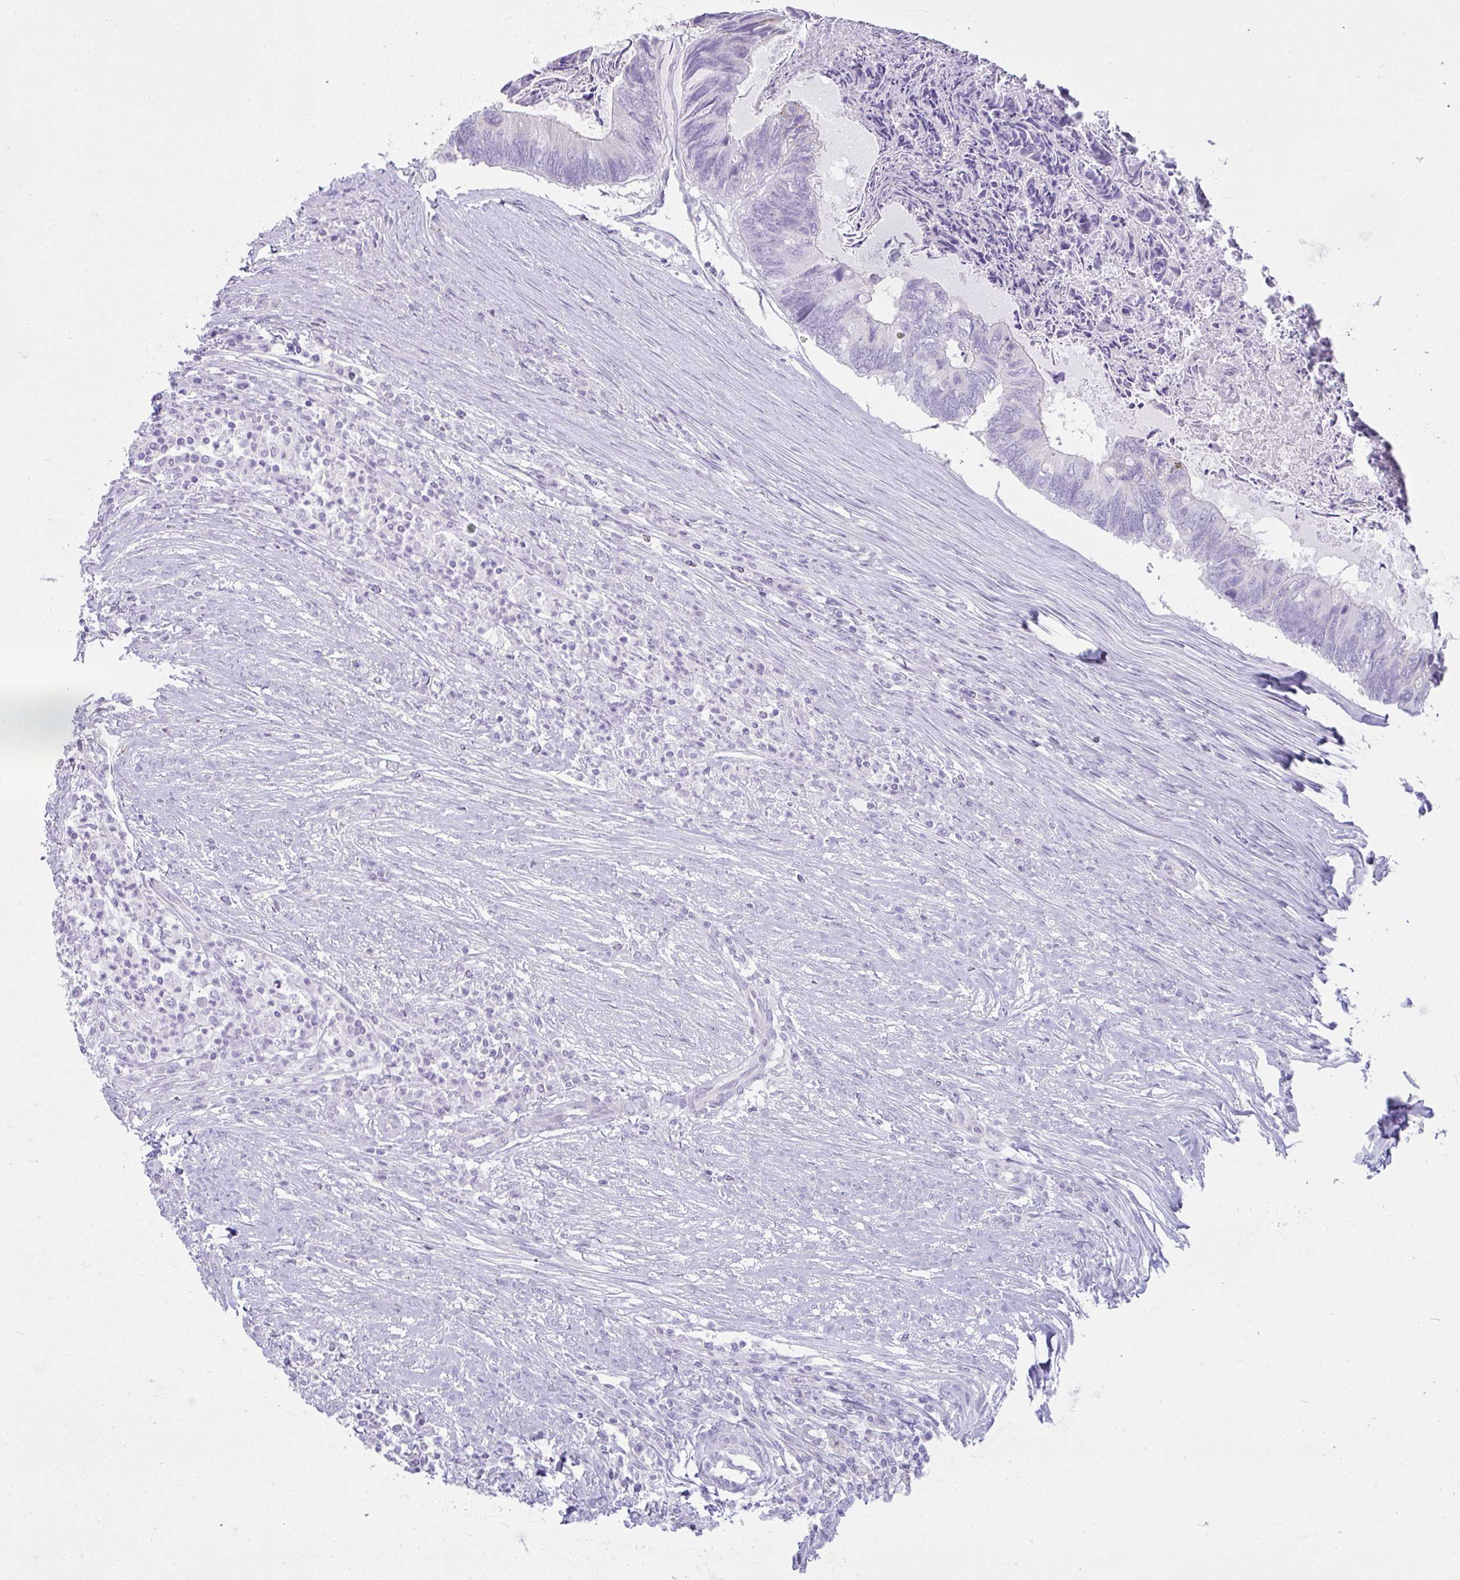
{"staining": {"intensity": "moderate", "quantity": "<25%", "location": "cytoplasmic/membranous"}, "tissue": "colorectal cancer", "cell_type": "Tumor cells", "image_type": "cancer", "snomed": [{"axis": "morphology", "description": "Adenocarcinoma, NOS"}, {"axis": "topography", "description": "Colon"}], "caption": "The image demonstrates immunohistochemical staining of colorectal cancer. There is moderate cytoplasmic/membranous positivity is seen in approximately <25% of tumor cells. The protein is stained brown, and the nuclei are stained in blue (DAB IHC with brightfield microscopy, high magnification).", "gene": "RASL10A", "patient": {"sex": "female", "age": 67}}